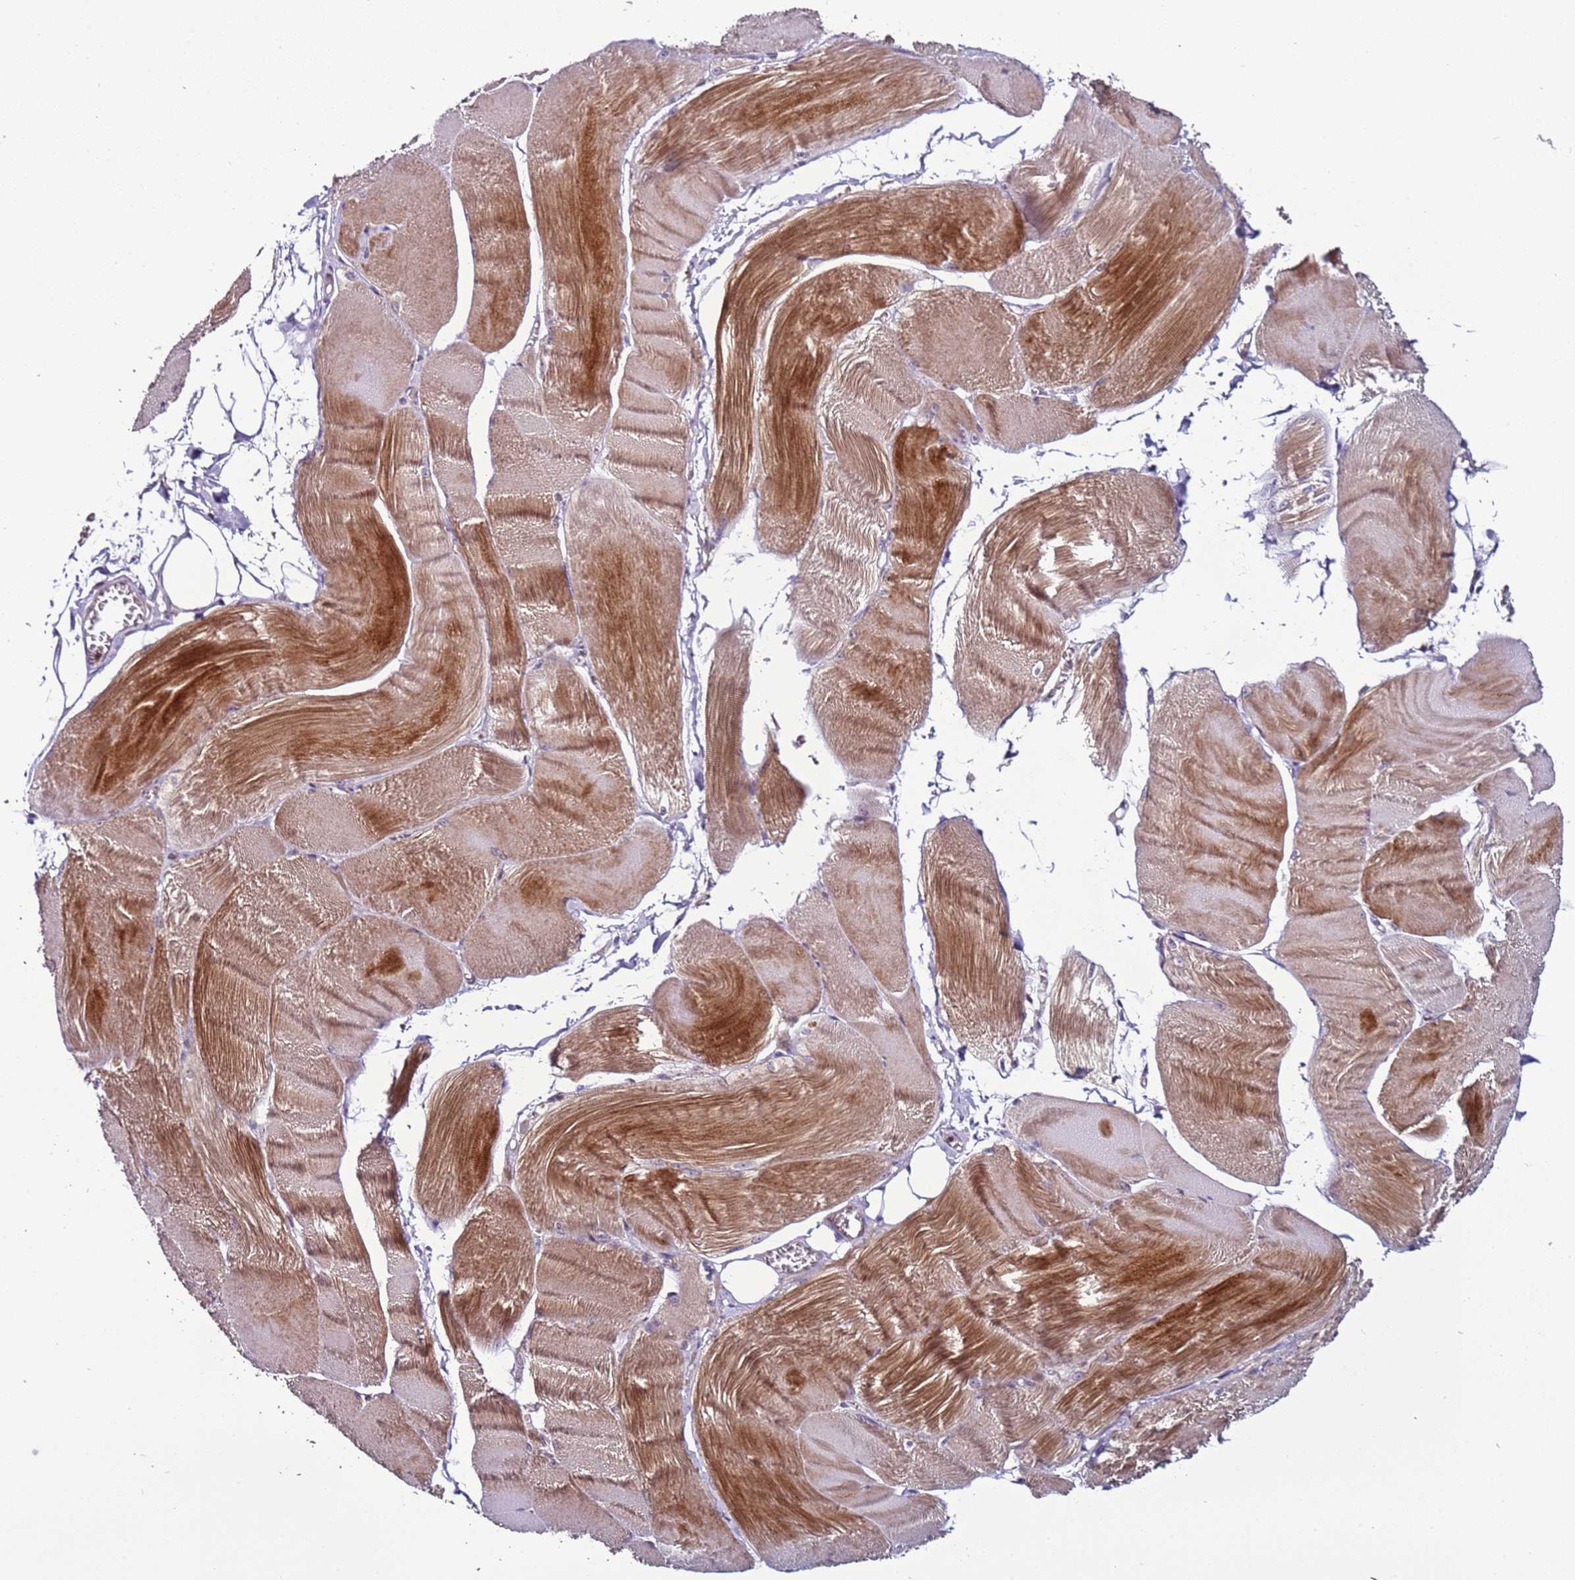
{"staining": {"intensity": "moderate", "quantity": ">75%", "location": "cytoplasmic/membranous"}, "tissue": "skeletal muscle", "cell_type": "Myocytes", "image_type": "normal", "snomed": [{"axis": "morphology", "description": "Normal tissue, NOS"}, {"axis": "morphology", "description": "Basal cell carcinoma"}, {"axis": "topography", "description": "Skeletal muscle"}], "caption": "A high-resolution image shows IHC staining of normal skeletal muscle, which exhibits moderate cytoplasmic/membranous expression in about >75% of myocytes.", "gene": "TENM3", "patient": {"sex": "female", "age": 64}}